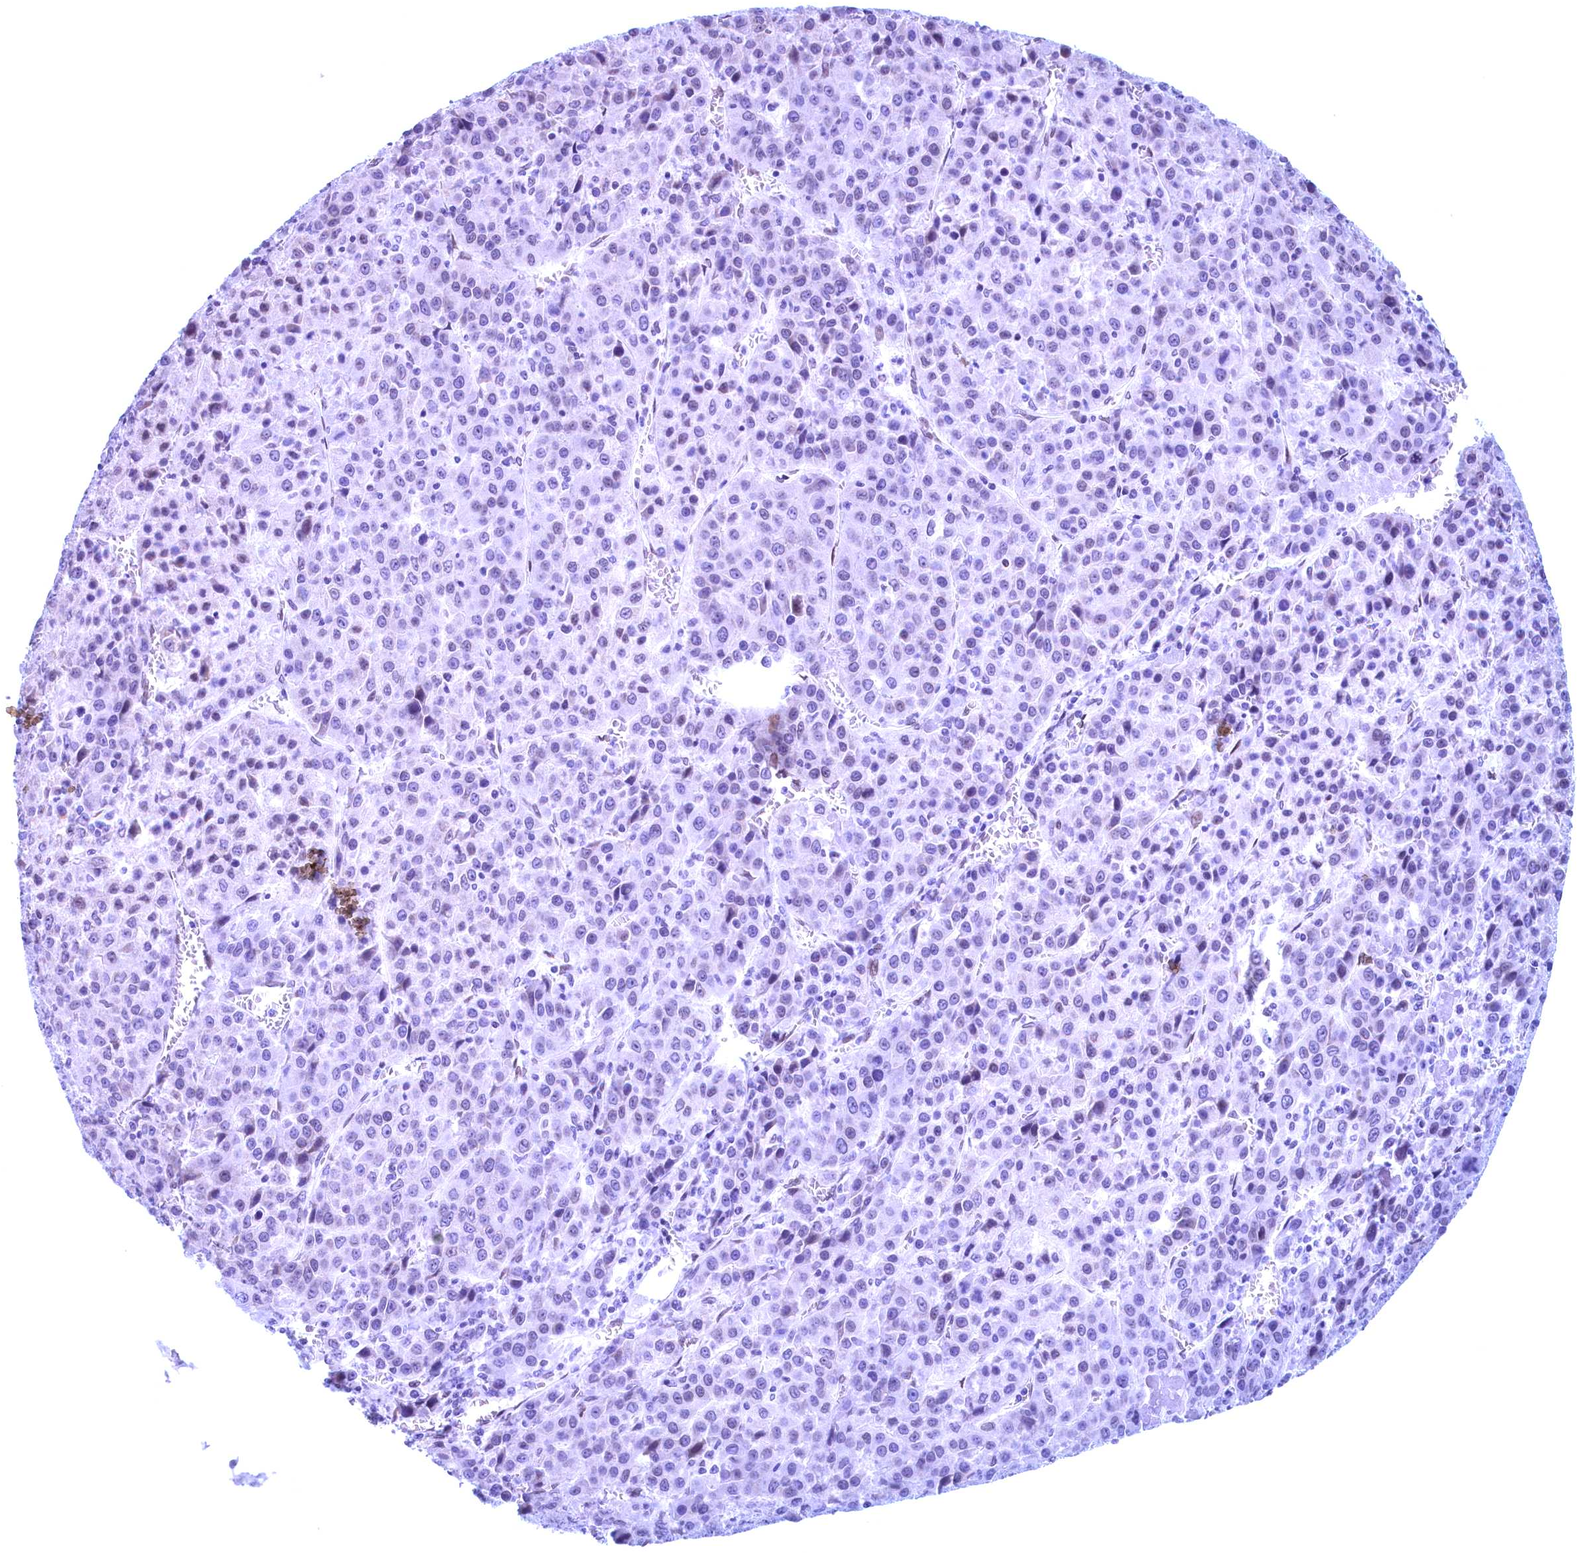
{"staining": {"intensity": "negative", "quantity": "none", "location": "none"}, "tissue": "liver cancer", "cell_type": "Tumor cells", "image_type": "cancer", "snomed": [{"axis": "morphology", "description": "Carcinoma, Hepatocellular, NOS"}, {"axis": "topography", "description": "Liver"}], "caption": "This is a micrograph of immunohistochemistry staining of liver cancer, which shows no staining in tumor cells.", "gene": "GPSM1", "patient": {"sex": "female", "age": 53}}